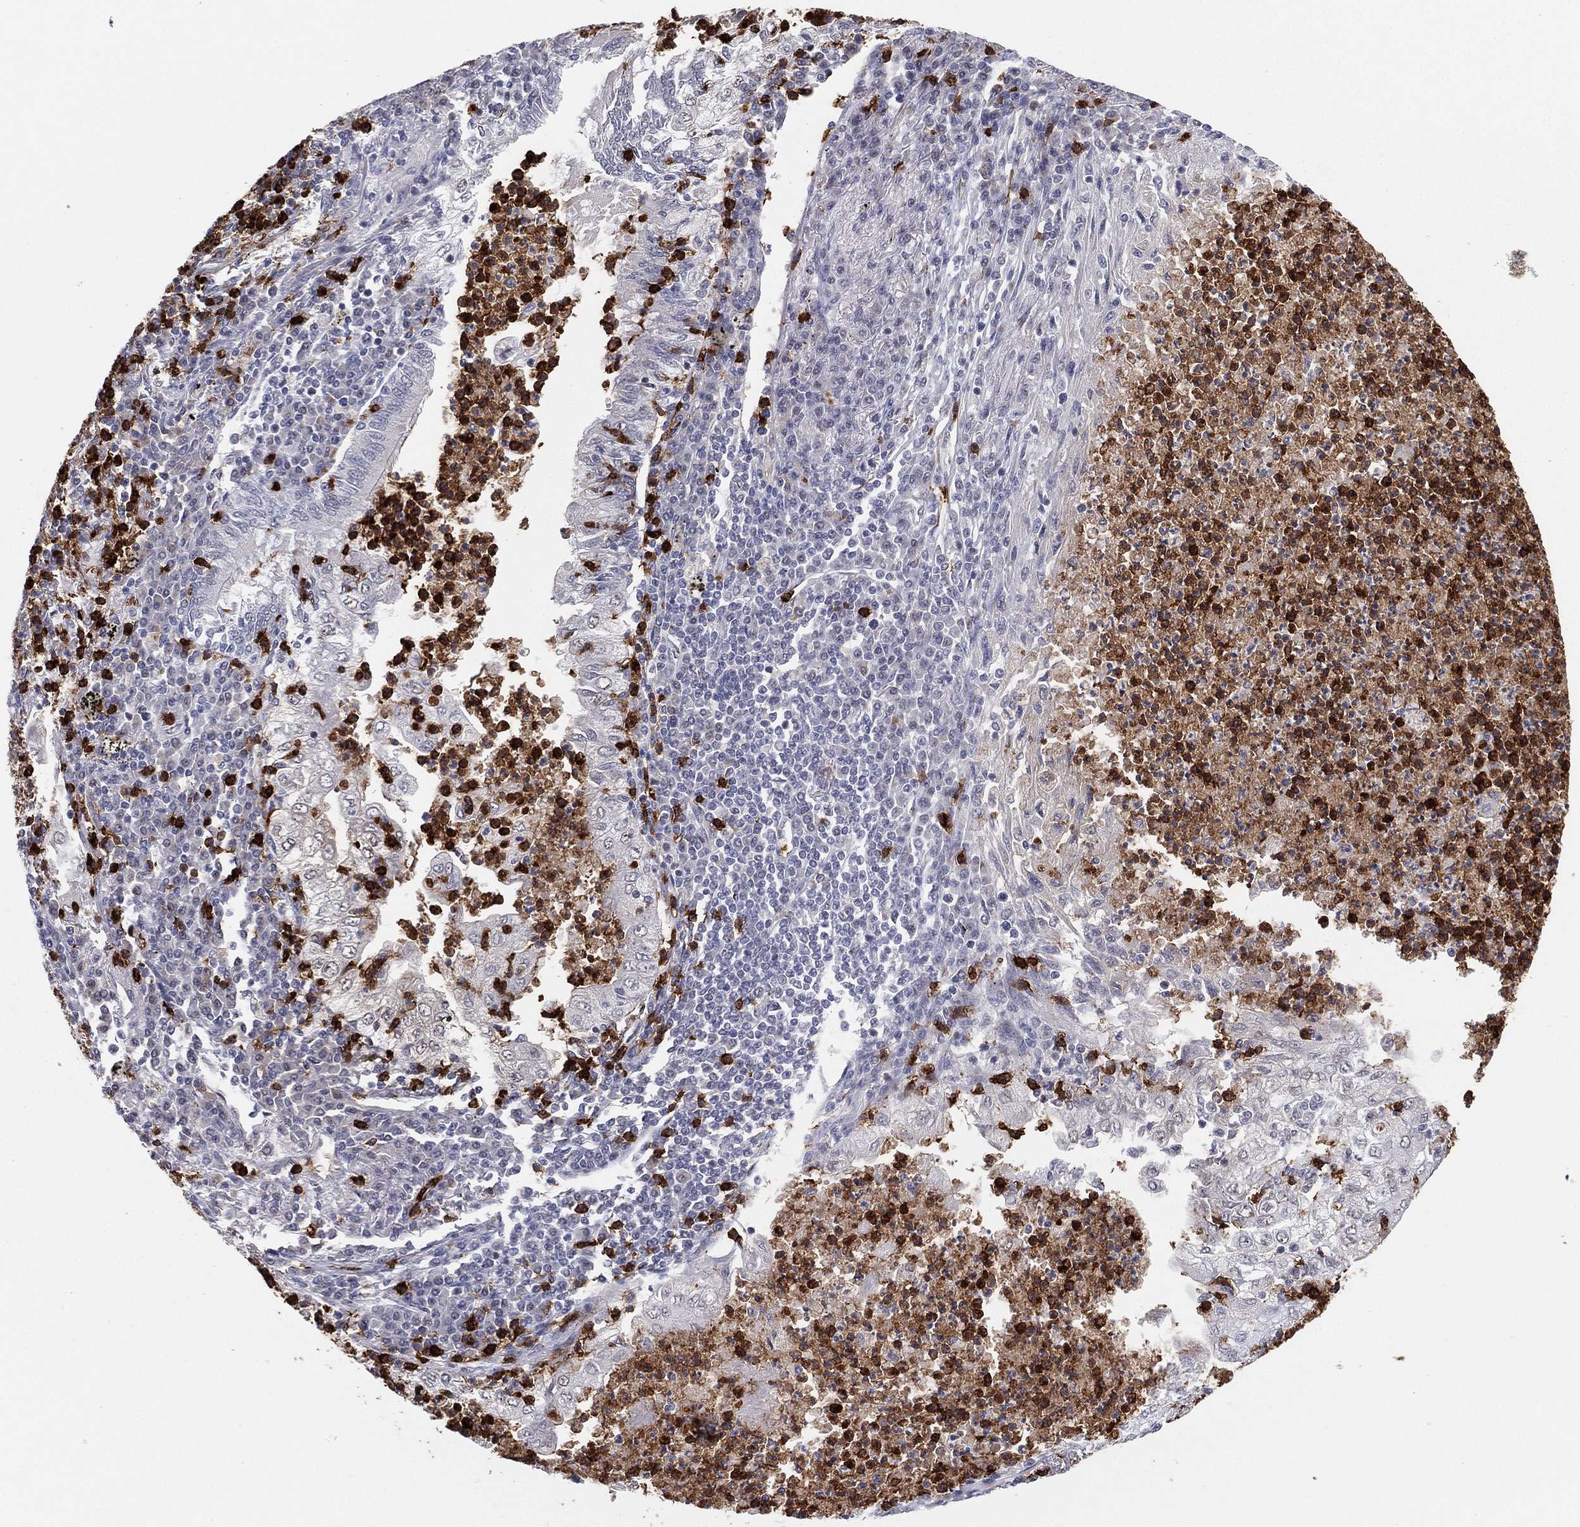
{"staining": {"intensity": "negative", "quantity": "none", "location": "none"}, "tissue": "lung cancer", "cell_type": "Tumor cells", "image_type": "cancer", "snomed": [{"axis": "morphology", "description": "Adenocarcinoma, NOS"}, {"axis": "topography", "description": "Lung"}], "caption": "Protein analysis of lung cancer exhibits no significant staining in tumor cells.", "gene": "CD177", "patient": {"sex": "female", "age": 73}}